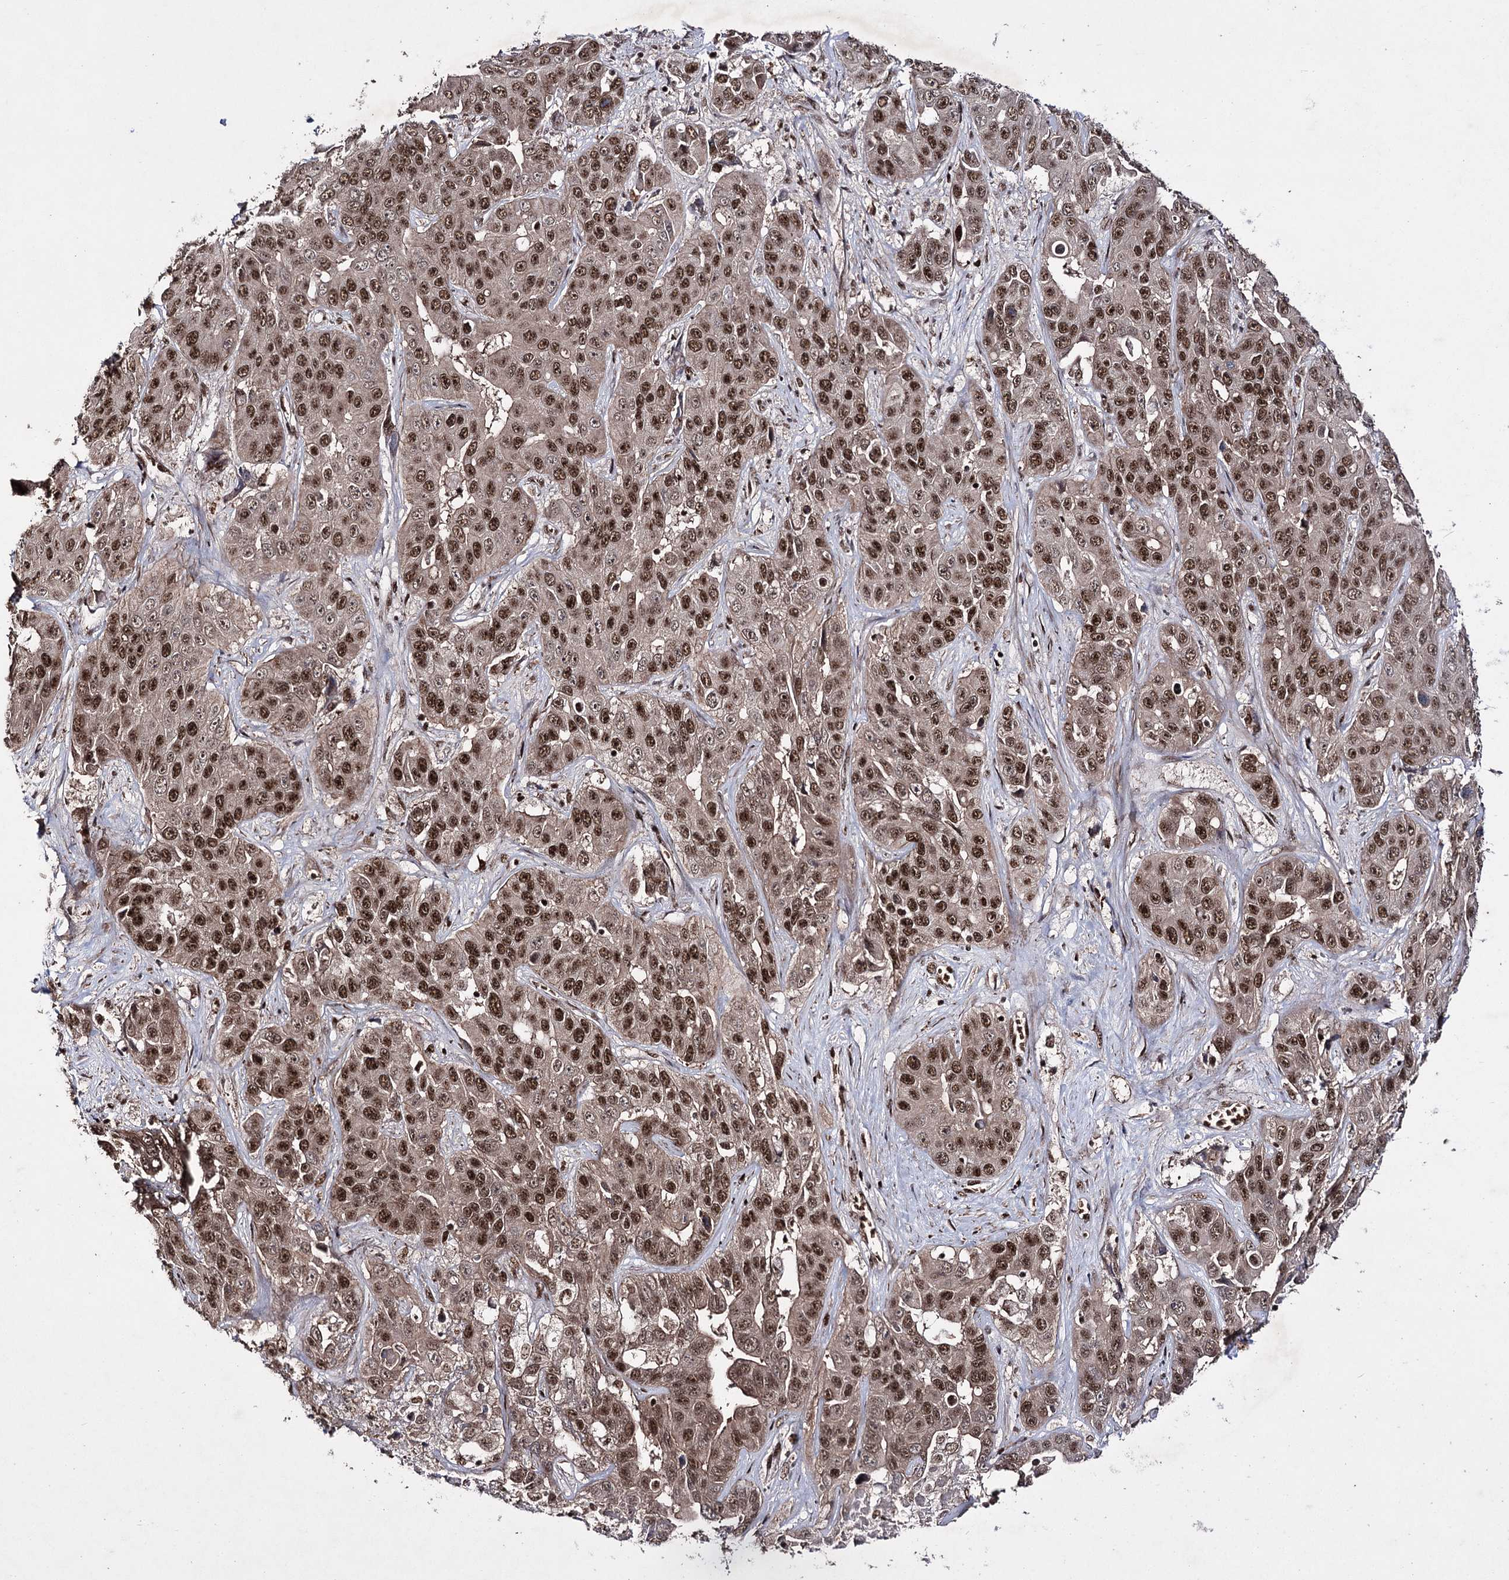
{"staining": {"intensity": "strong", "quantity": ">75%", "location": "nuclear"}, "tissue": "liver cancer", "cell_type": "Tumor cells", "image_type": "cancer", "snomed": [{"axis": "morphology", "description": "Cholangiocarcinoma"}, {"axis": "topography", "description": "Liver"}], "caption": "Immunohistochemical staining of liver cancer (cholangiocarcinoma) displays strong nuclear protein positivity in about >75% of tumor cells.", "gene": "PRPF40A", "patient": {"sex": "female", "age": 52}}